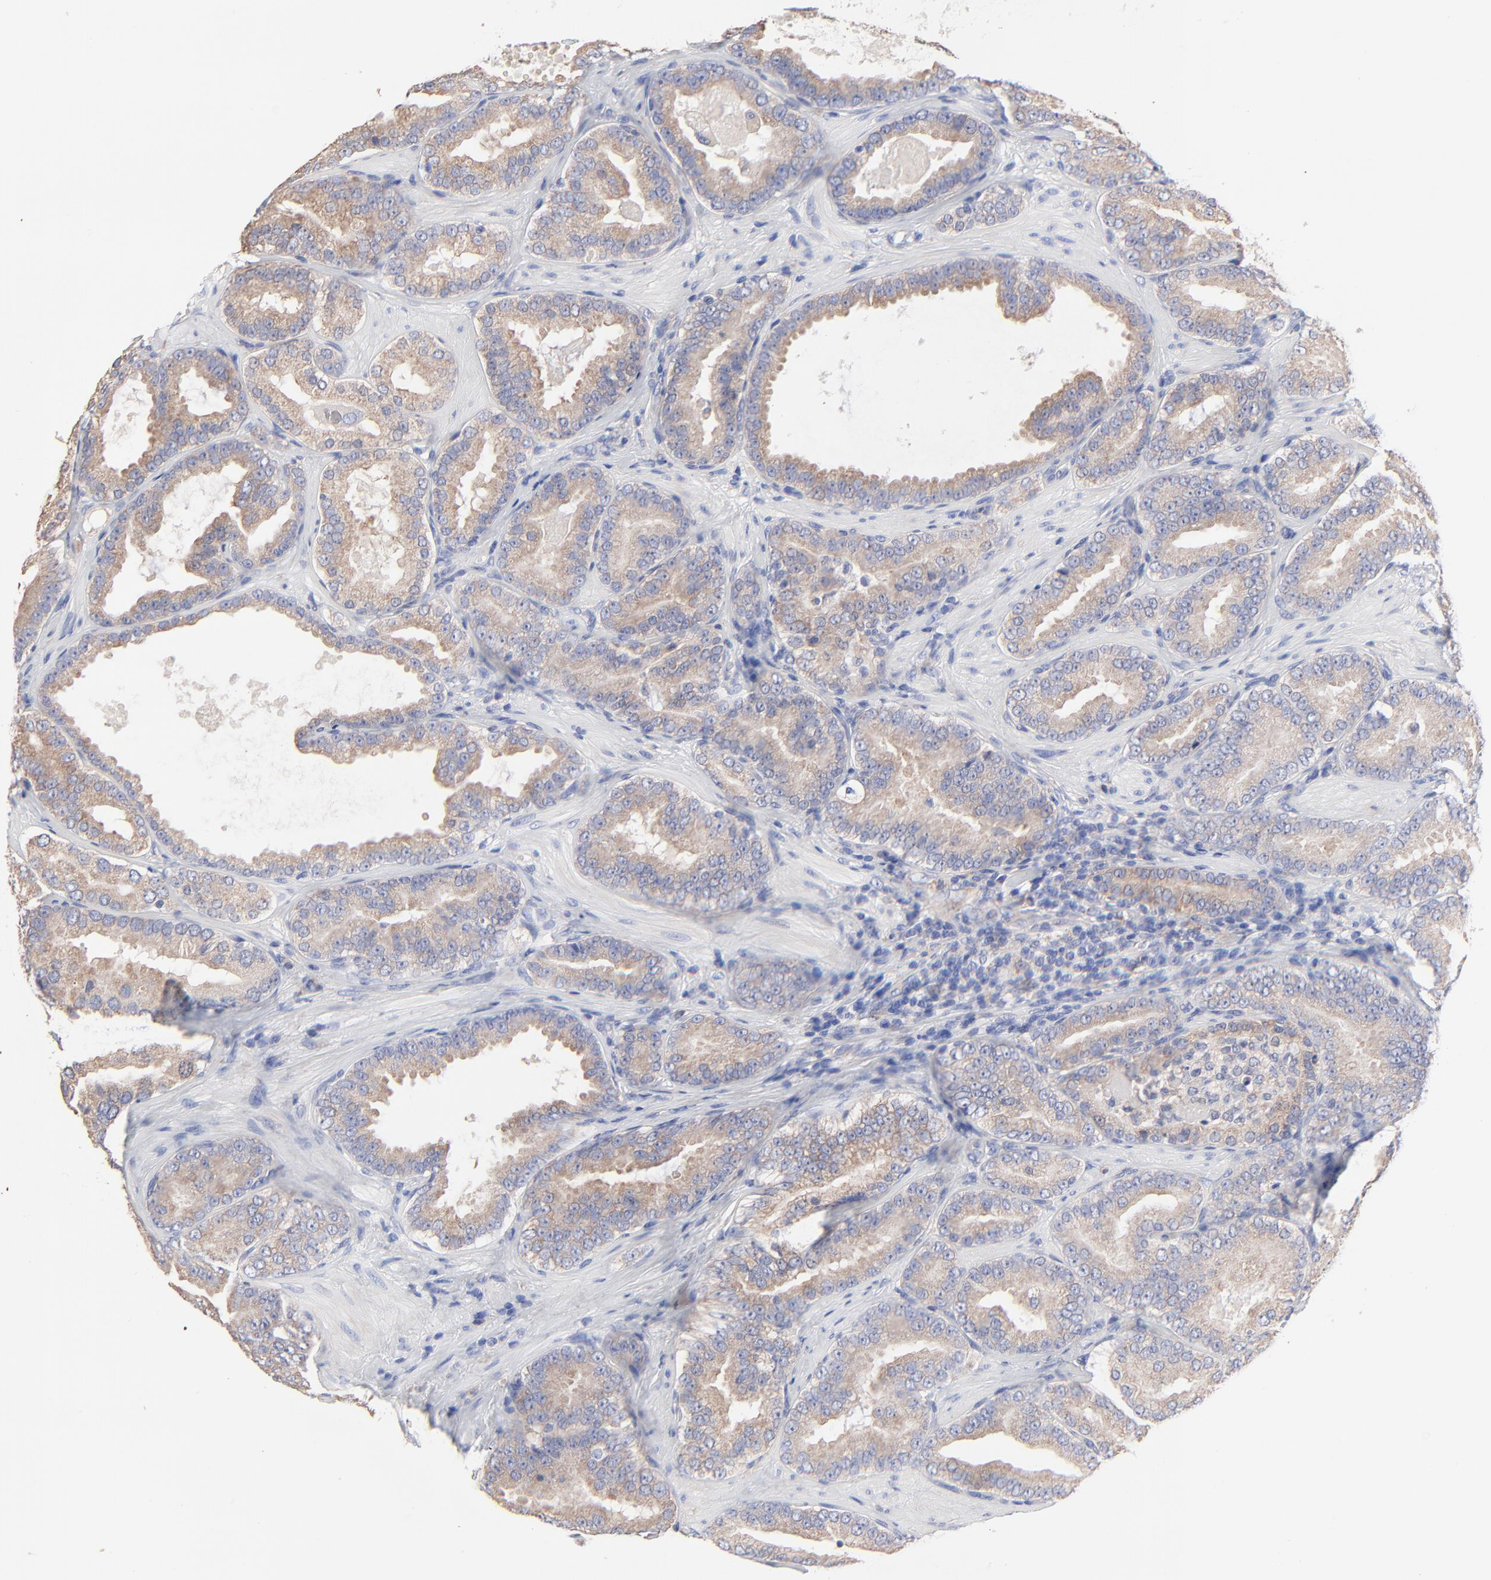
{"staining": {"intensity": "moderate", "quantity": ">75%", "location": "cytoplasmic/membranous"}, "tissue": "prostate cancer", "cell_type": "Tumor cells", "image_type": "cancer", "snomed": [{"axis": "morphology", "description": "Adenocarcinoma, Low grade"}, {"axis": "topography", "description": "Prostate"}], "caption": "Protein analysis of prostate cancer tissue shows moderate cytoplasmic/membranous staining in approximately >75% of tumor cells.", "gene": "PPFIBP2", "patient": {"sex": "male", "age": 59}}